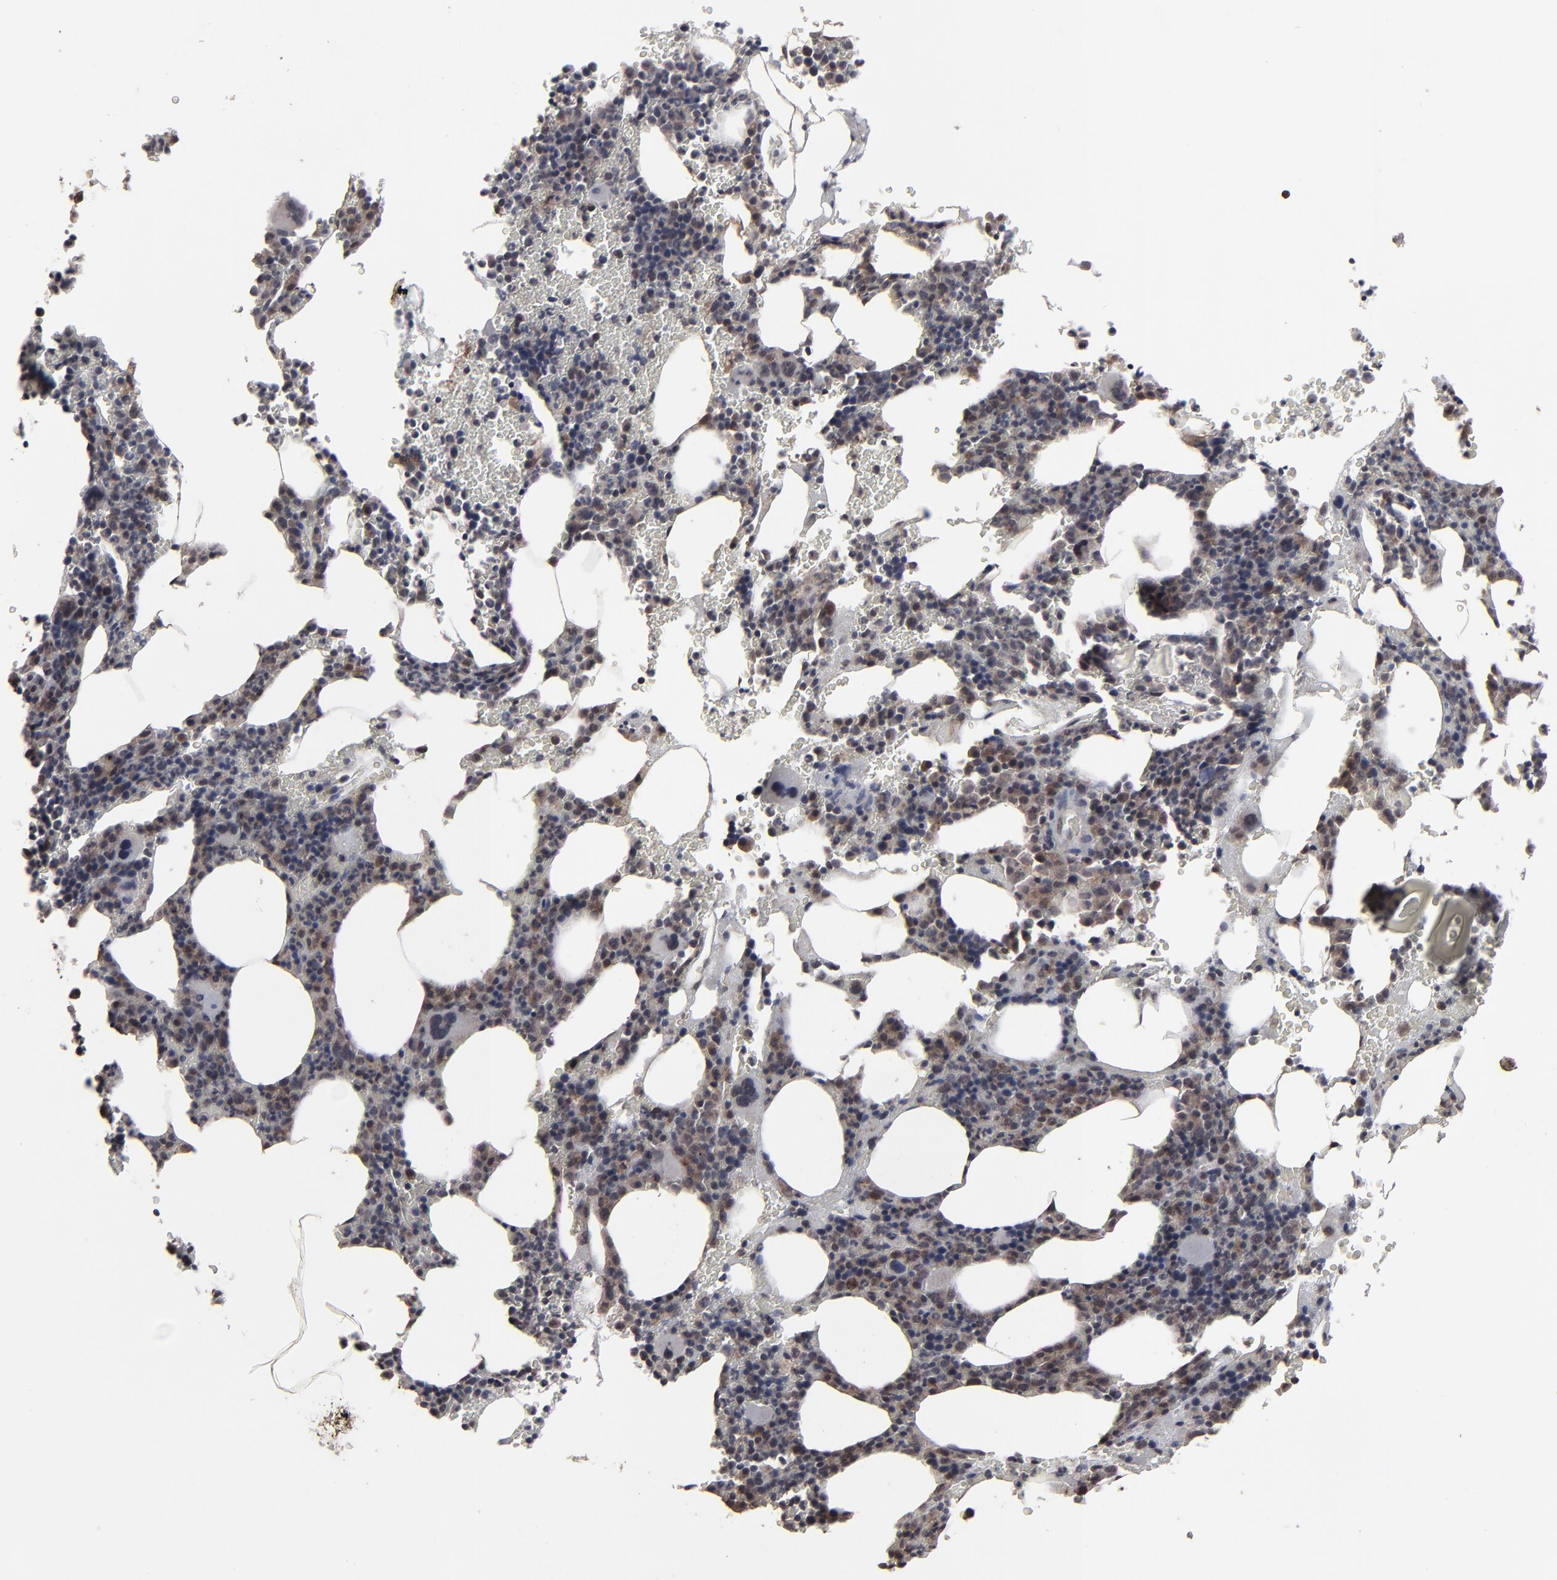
{"staining": {"intensity": "moderate", "quantity": "25%-75%", "location": "cytoplasmic/membranous,nuclear"}, "tissue": "bone marrow", "cell_type": "Hematopoietic cells", "image_type": "normal", "snomed": [{"axis": "morphology", "description": "Normal tissue, NOS"}, {"axis": "topography", "description": "Bone marrow"}], "caption": "High-power microscopy captured an immunohistochemistry (IHC) photomicrograph of normal bone marrow, revealing moderate cytoplasmic/membranous,nuclear positivity in about 25%-75% of hematopoietic cells.", "gene": "SLC22A17", "patient": {"sex": "male", "age": 82}}